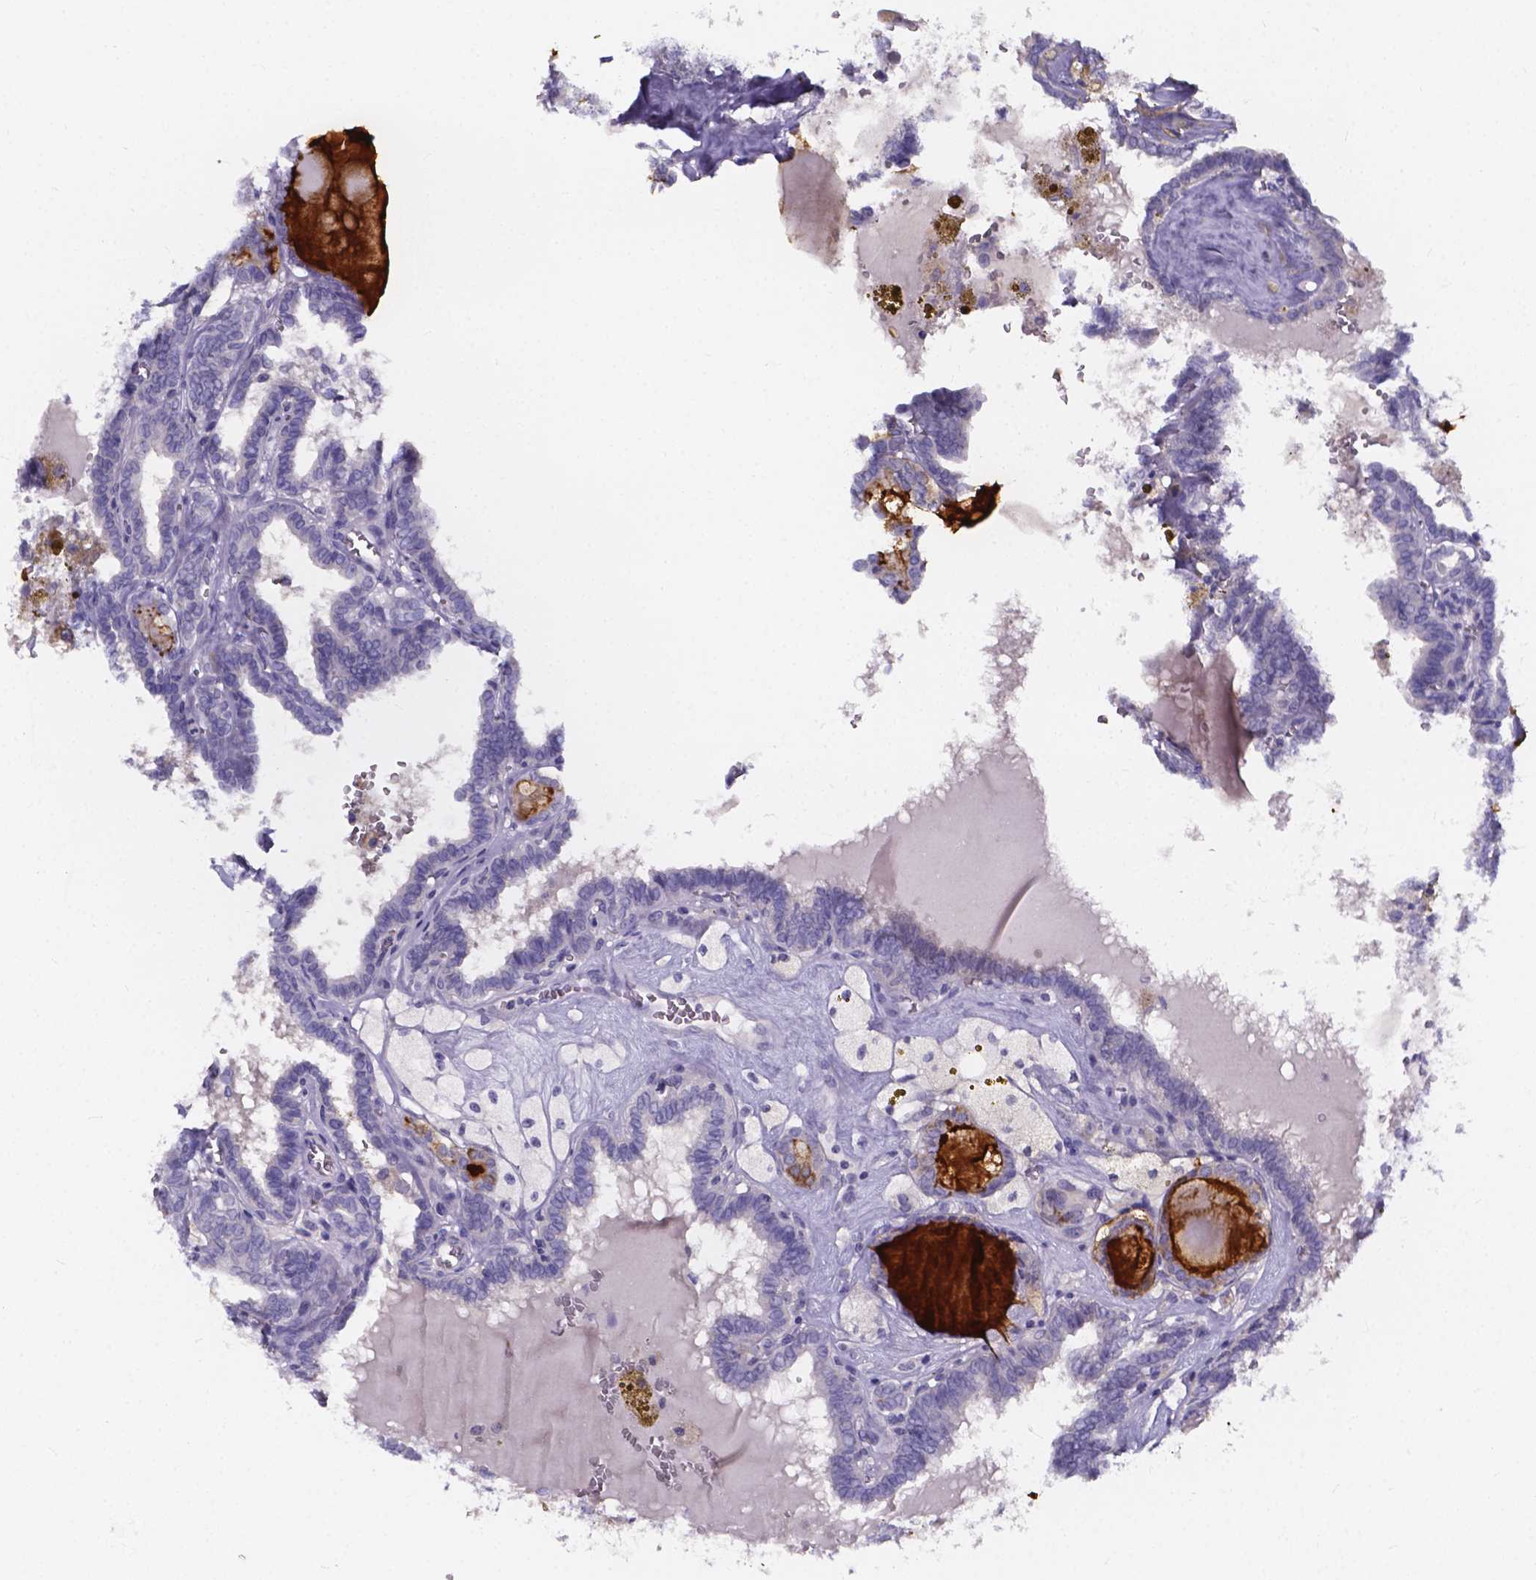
{"staining": {"intensity": "negative", "quantity": "none", "location": "none"}, "tissue": "thyroid cancer", "cell_type": "Tumor cells", "image_type": "cancer", "snomed": [{"axis": "morphology", "description": "Papillary adenocarcinoma, NOS"}, {"axis": "topography", "description": "Thyroid gland"}], "caption": "DAB (3,3'-diaminobenzidine) immunohistochemical staining of human thyroid cancer displays no significant expression in tumor cells.", "gene": "SPOCD1", "patient": {"sex": "female", "age": 39}}